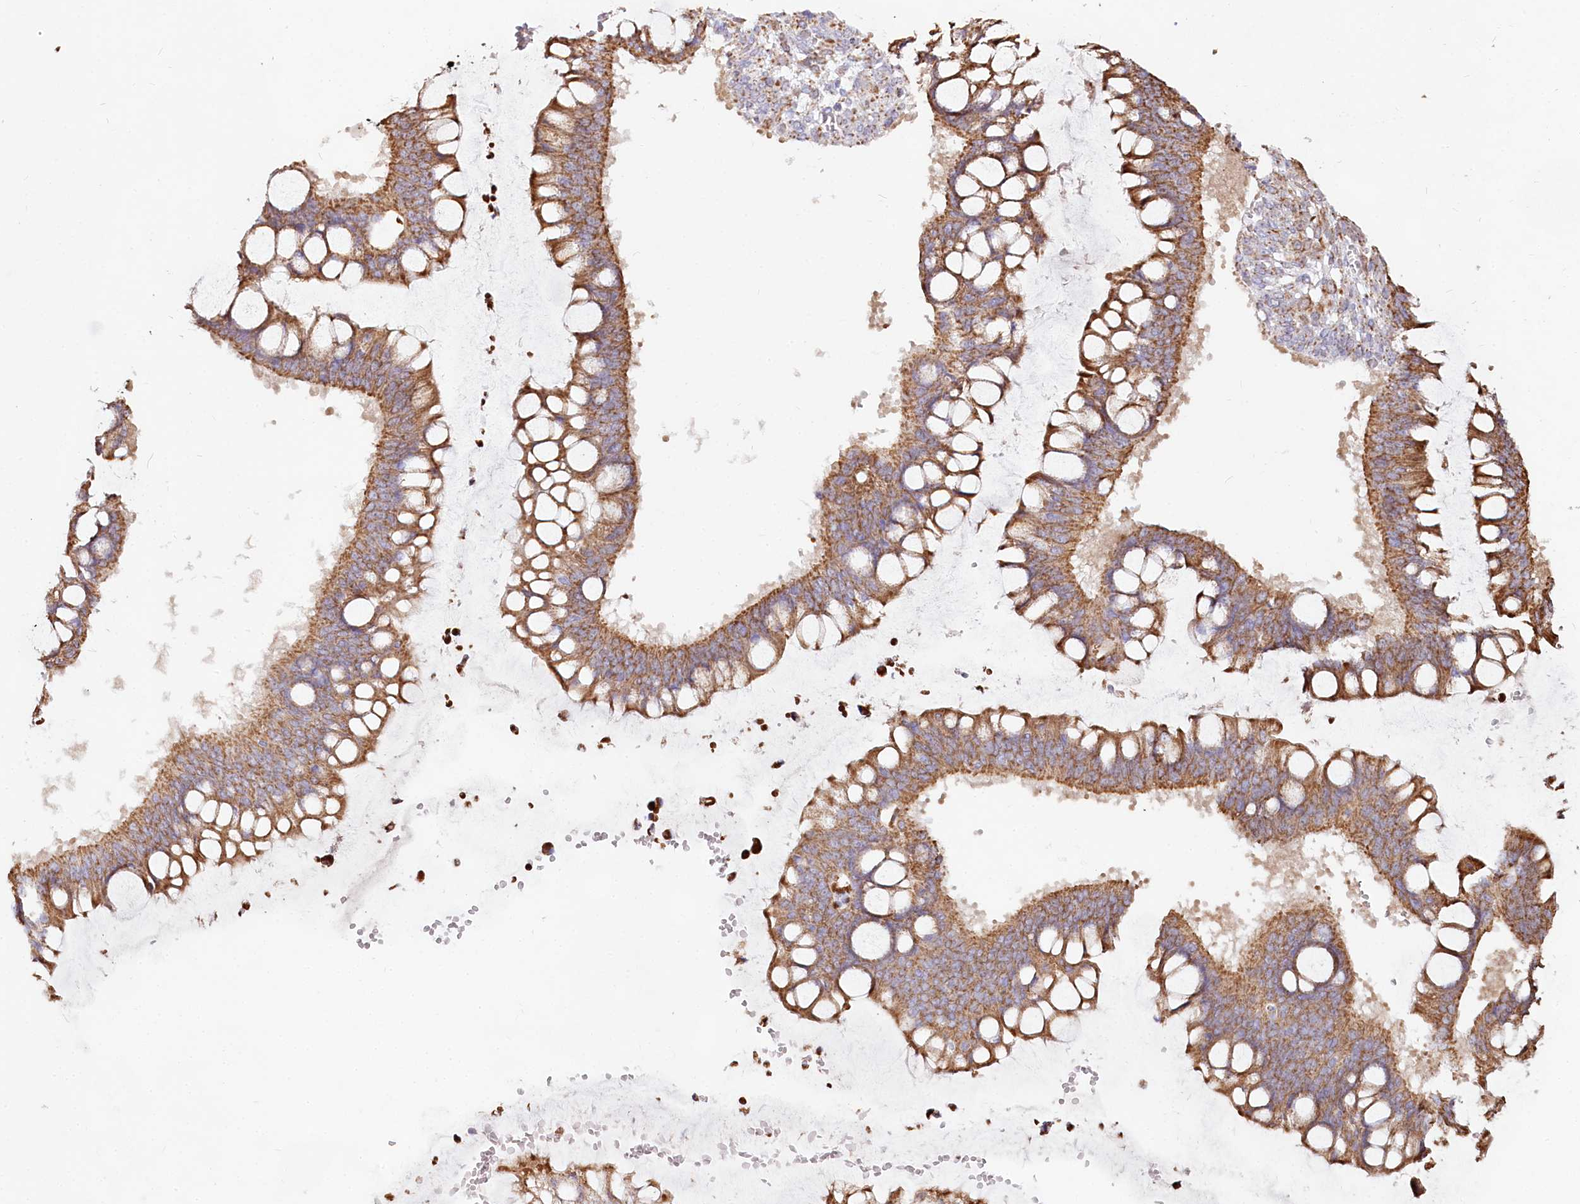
{"staining": {"intensity": "moderate", "quantity": ">75%", "location": "cytoplasmic/membranous"}, "tissue": "ovarian cancer", "cell_type": "Tumor cells", "image_type": "cancer", "snomed": [{"axis": "morphology", "description": "Cystadenocarcinoma, mucinous, NOS"}, {"axis": "topography", "description": "Ovary"}], "caption": "Immunohistochemical staining of mucinous cystadenocarcinoma (ovarian) shows medium levels of moderate cytoplasmic/membranous staining in about >75% of tumor cells.", "gene": "TASOR2", "patient": {"sex": "female", "age": 73}}